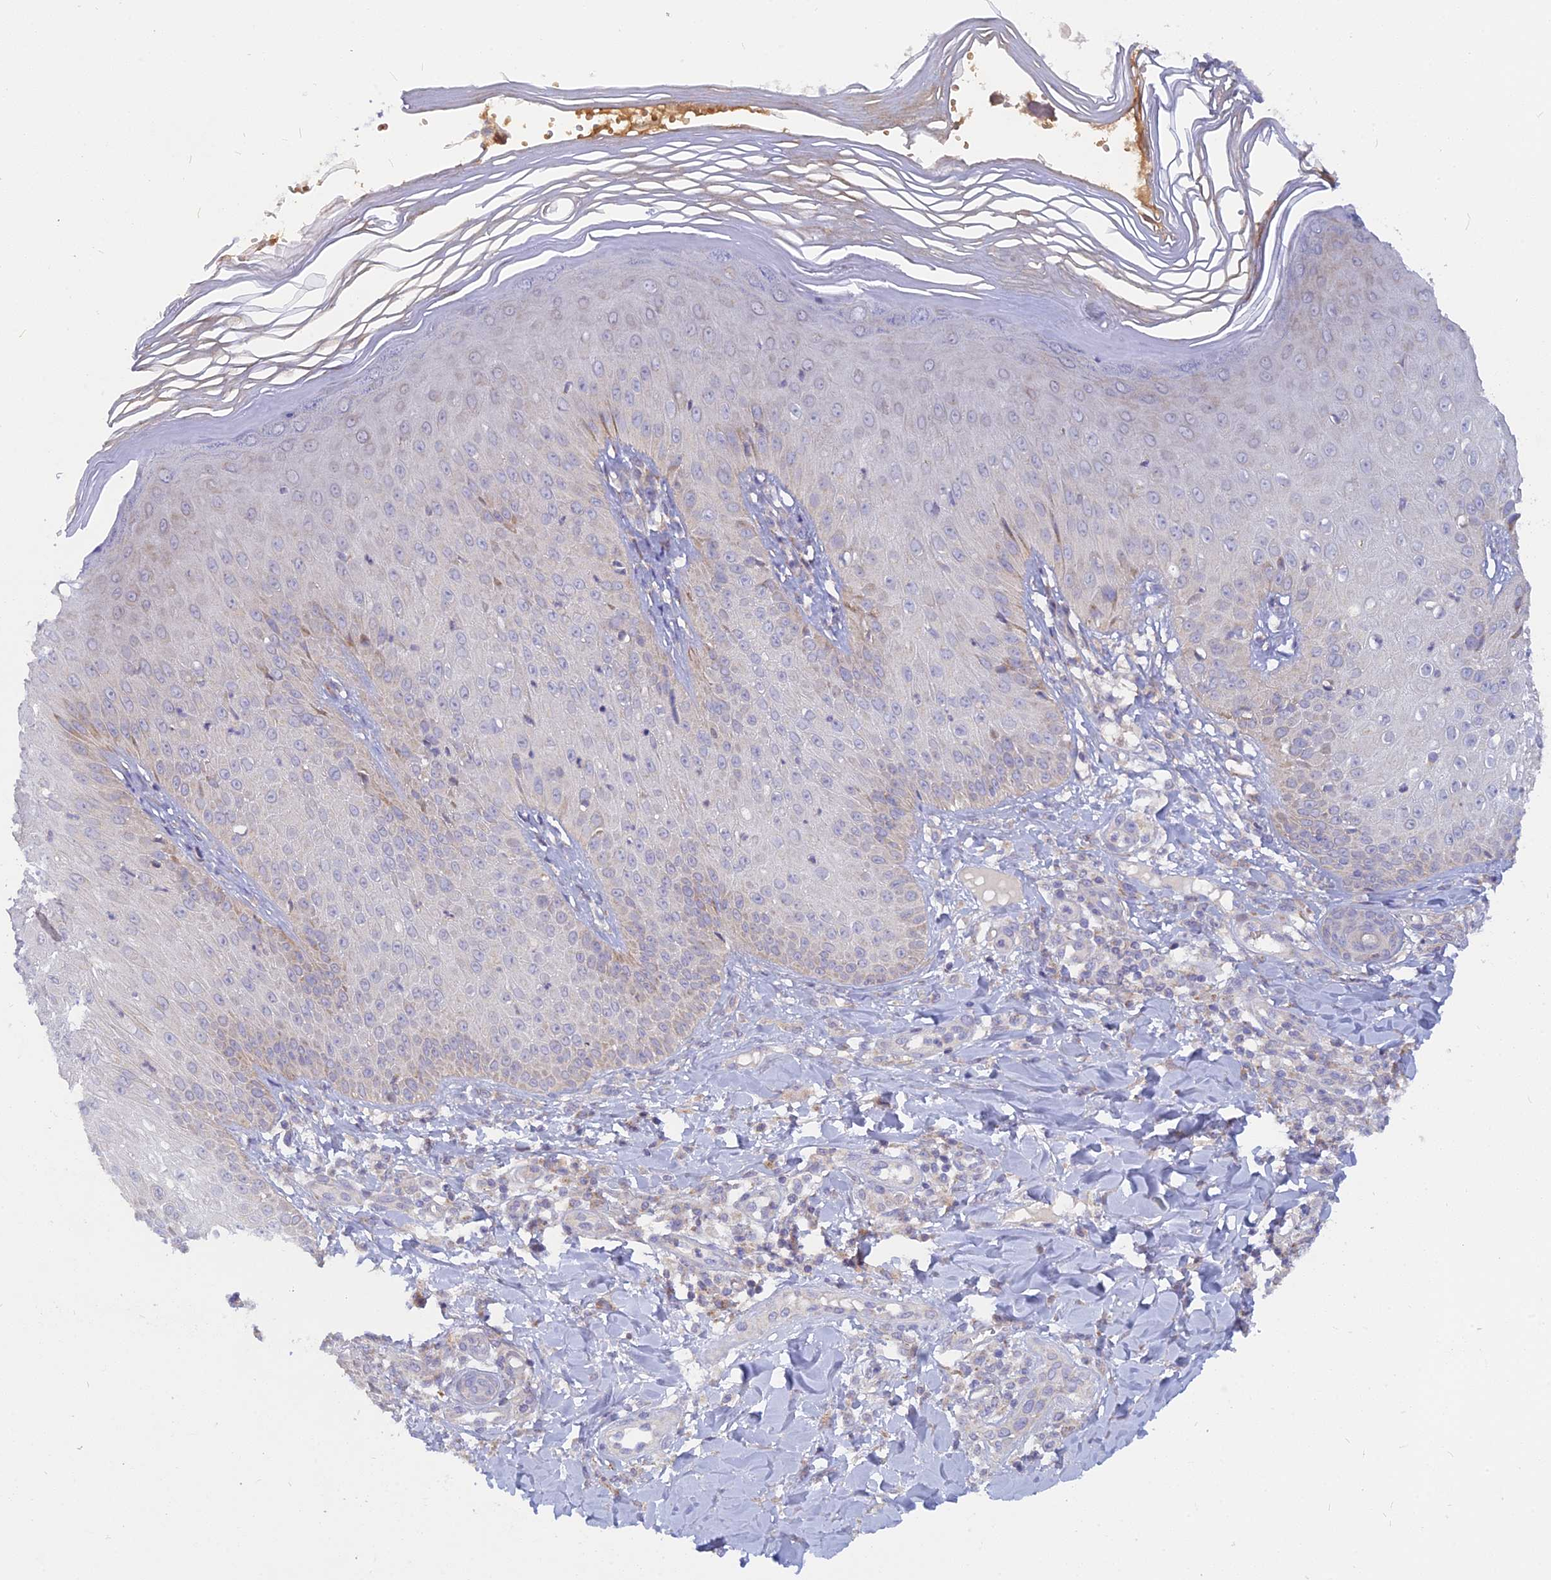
{"staining": {"intensity": "moderate", "quantity": "<25%", "location": "cytoplasmic/membranous"}, "tissue": "skin", "cell_type": "Epidermal cells", "image_type": "normal", "snomed": [{"axis": "morphology", "description": "Normal tissue, NOS"}, {"axis": "morphology", "description": "Inflammation, NOS"}, {"axis": "topography", "description": "Soft tissue"}, {"axis": "topography", "description": "Anal"}], "caption": "Immunohistochemical staining of normal human skin exhibits low levels of moderate cytoplasmic/membranous staining in about <25% of epidermal cells.", "gene": "CACNA1B", "patient": {"sex": "female", "age": 15}}